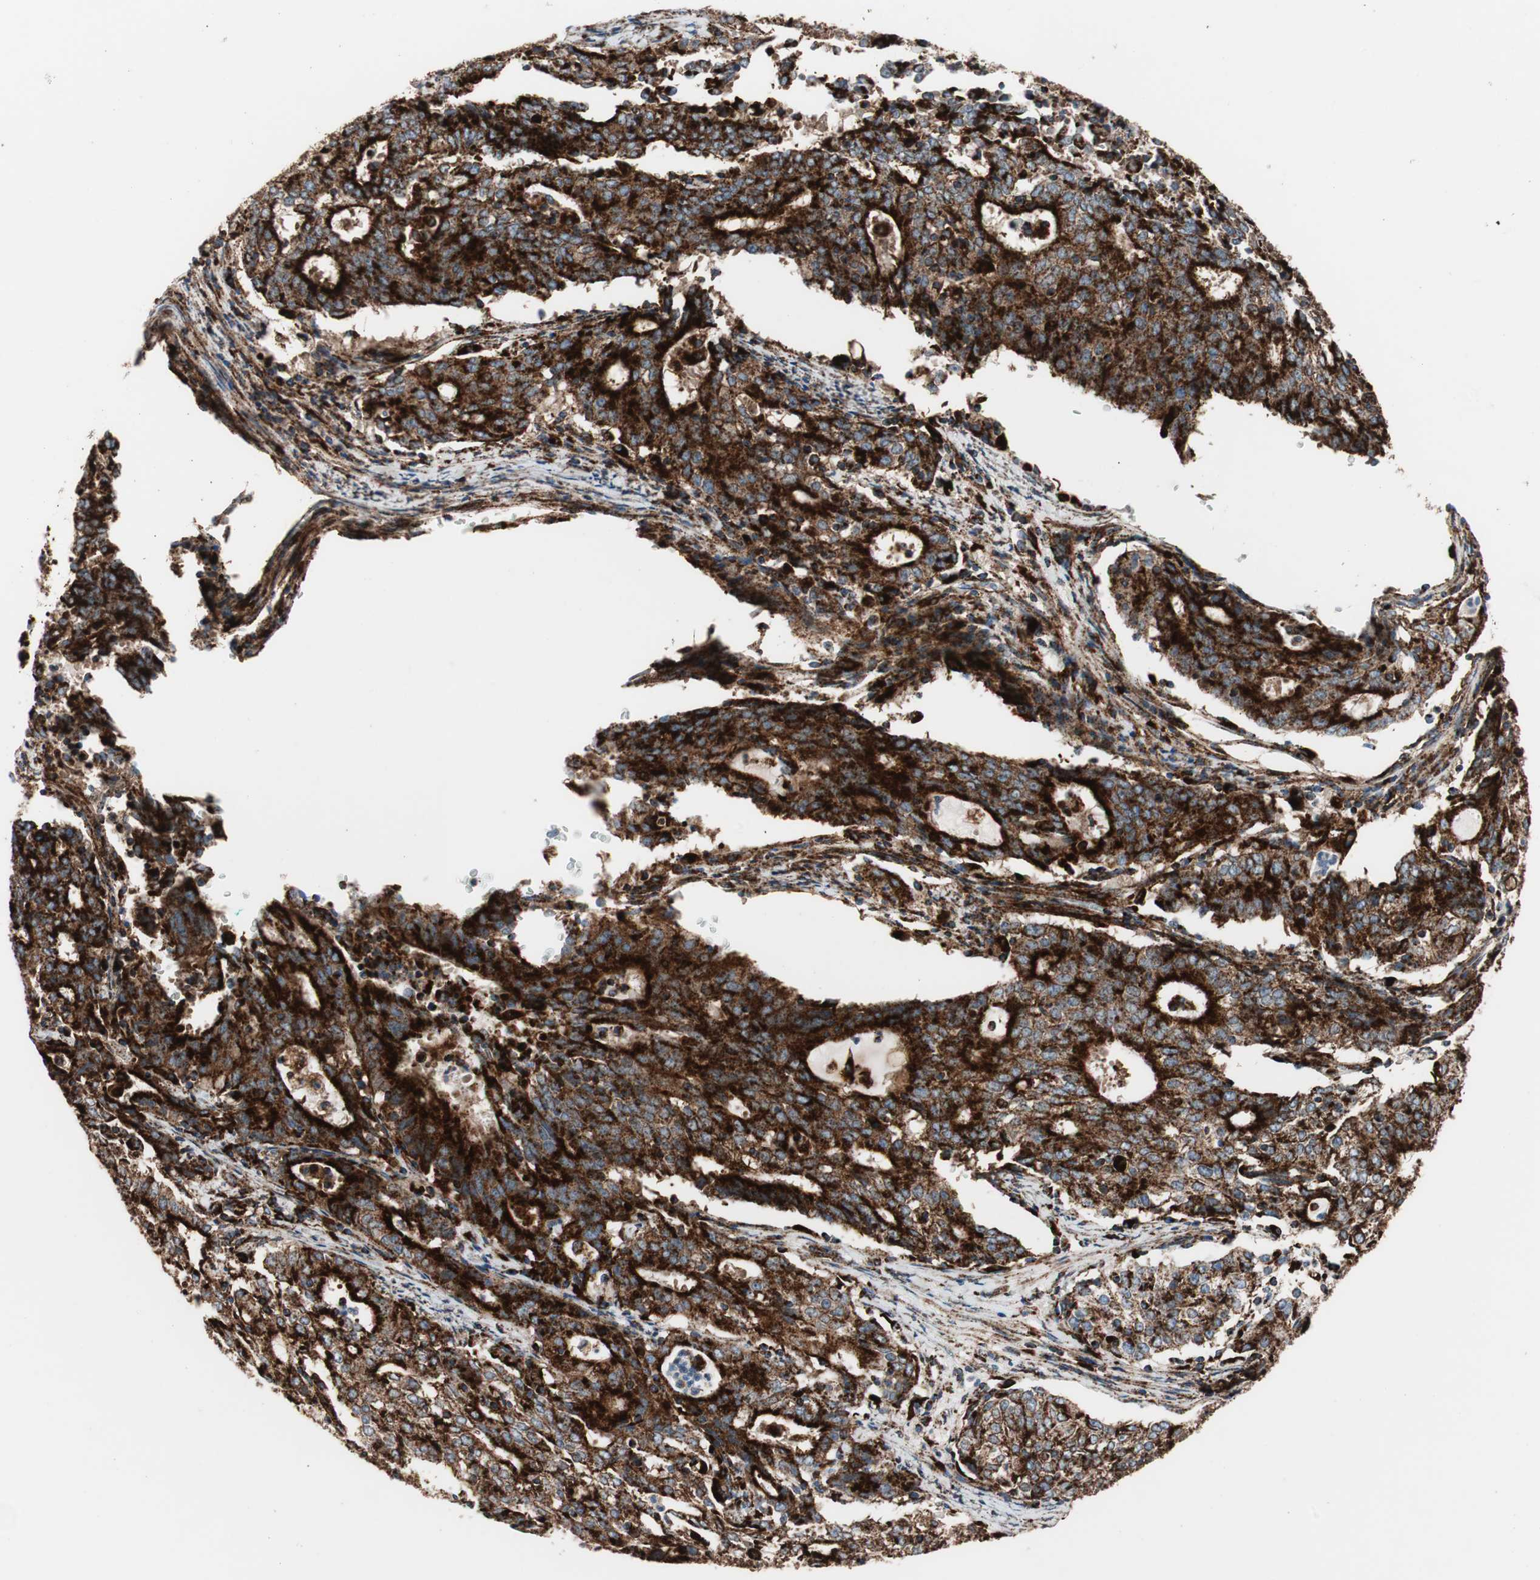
{"staining": {"intensity": "strong", "quantity": ">75%", "location": "cytoplasmic/membranous"}, "tissue": "cervical cancer", "cell_type": "Tumor cells", "image_type": "cancer", "snomed": [{"axis": "morphology", "description": "Adenocarcinoma, NOS"}, {"axis": "topography", "description": "Cervix"}], "caption": "Cervical cancer (adenocarcinoma) tissue demonstrates strong cytoplasmic/membranous staining in approximately >75% of tumor cells (Brightfield microscopy of DAB IHC at high magnification).", "gene": "LAMP1", "patient": {"sex": "female", "age": 44}}